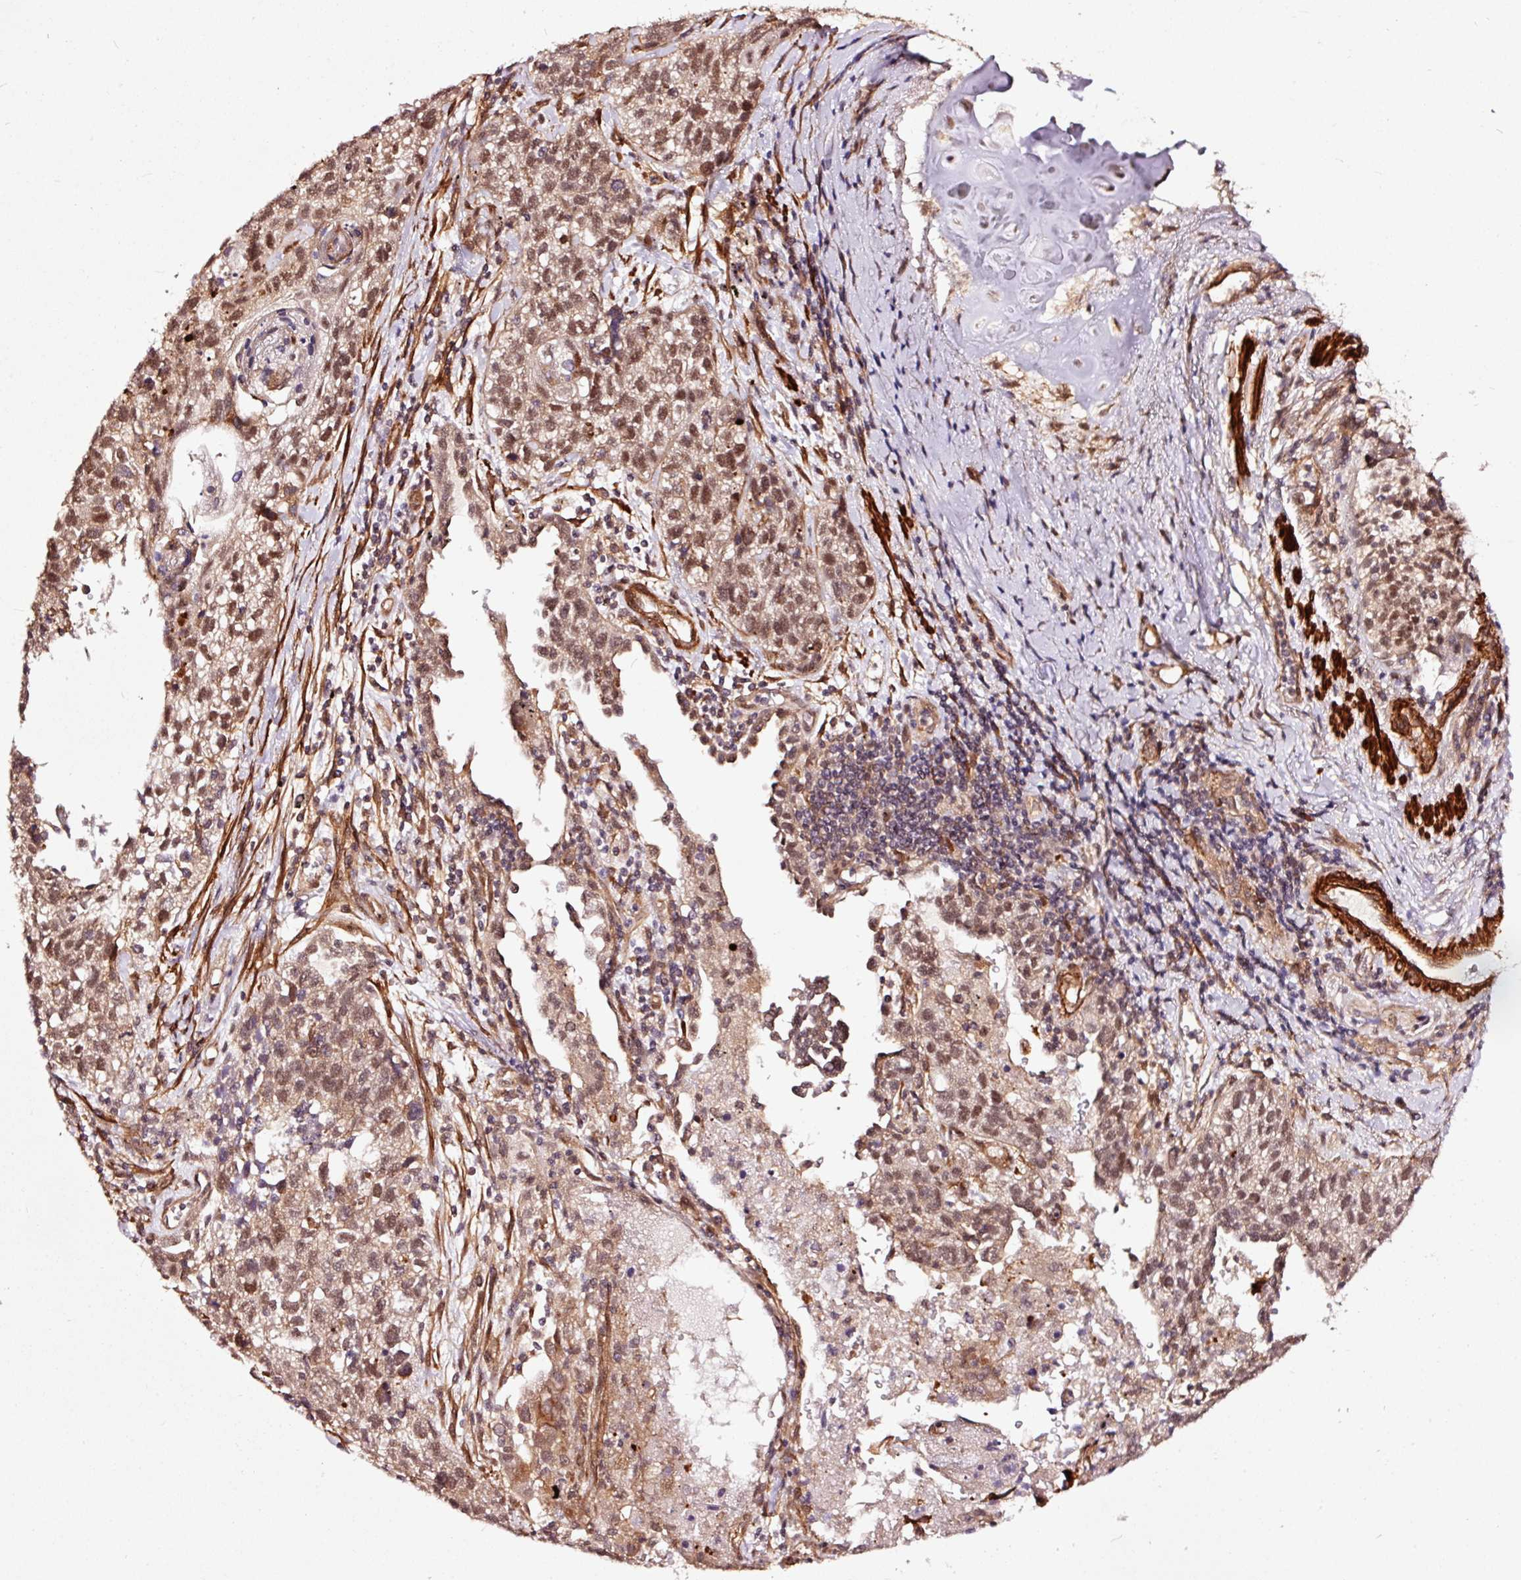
{"staining": {"intensity": "moderate", "quantity": ">75%", "location": "nuclear"}, "tissue": "lung cancer", "cell_type": "Tumor cells", "image_type": "cancer", "snomed": [{"axis": "morphology", "description": "Squamous cell carcinoma, NOS"}, {"axis": "topography", "description": "Lung"}], "caption": "There is medium levels of moderate nuclear staining in tumor cells of lung squamous cell carcinoma, as demonstrated by immunohistochemical staining (brown color).", "gene": "TPM1", "patient": {"sex": "male", "age": 74}}